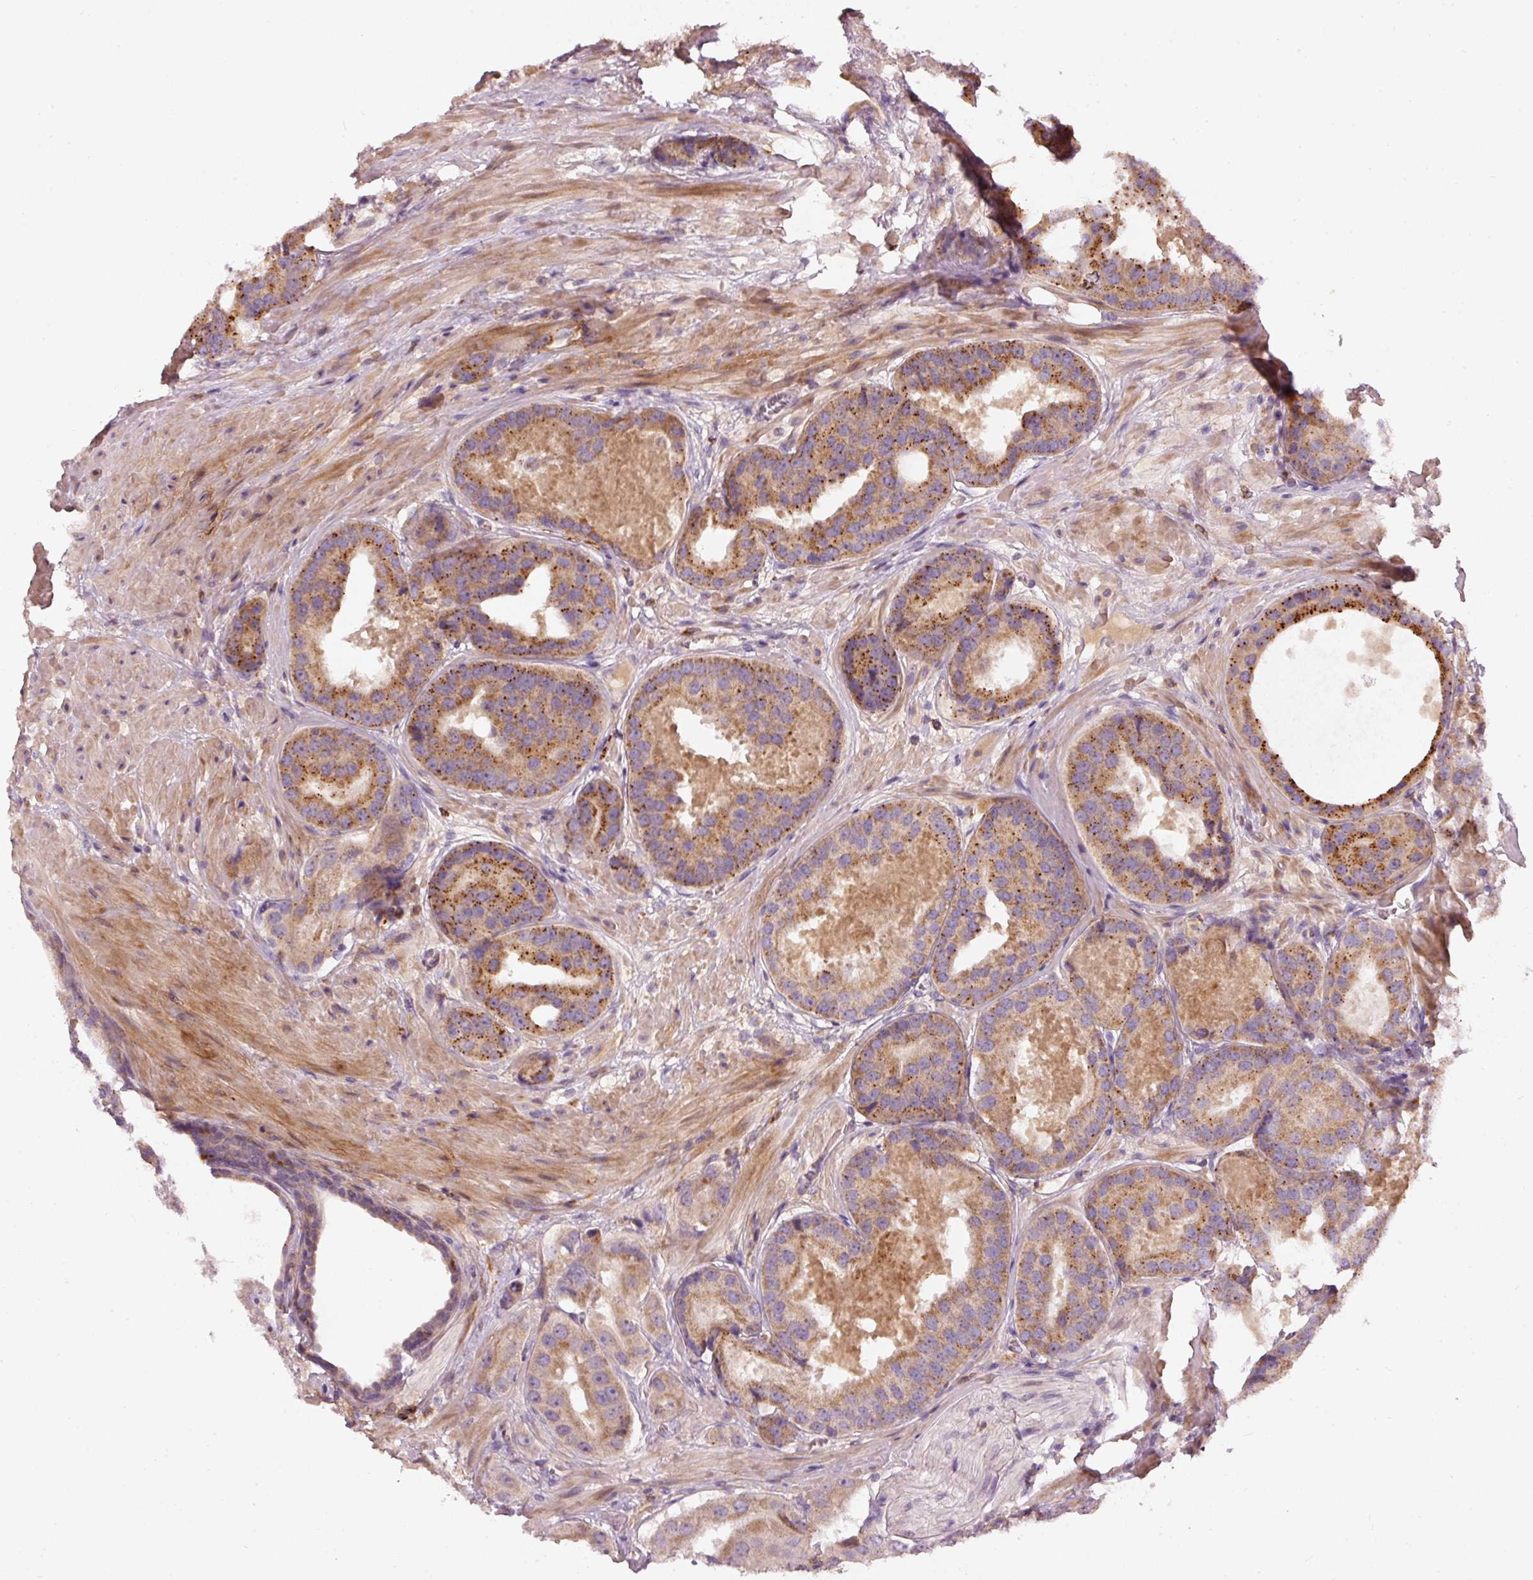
{"staining": {"intensity": "moderate", "quantity": ">75%", "location": "cytoplasmic/membranous"}, "tissue": "prostate cancer", "cell_type": "Tumor cells", "image_type": "cancer", "snomed": [{"axis": "morphology", "description": "Adenocarcinoma, High grade"}, {"axis": "topography", "description": "Prostate"}], "caption": "Protein analysis of adenocarcinoma (high-grade) (prostate) tissue demonstrates moderate cytoplasmic/membranous expression in approximately >75% of tumor cells.", "gene": "KLHL21", "patient": {"sex": "male", "age": 63}}